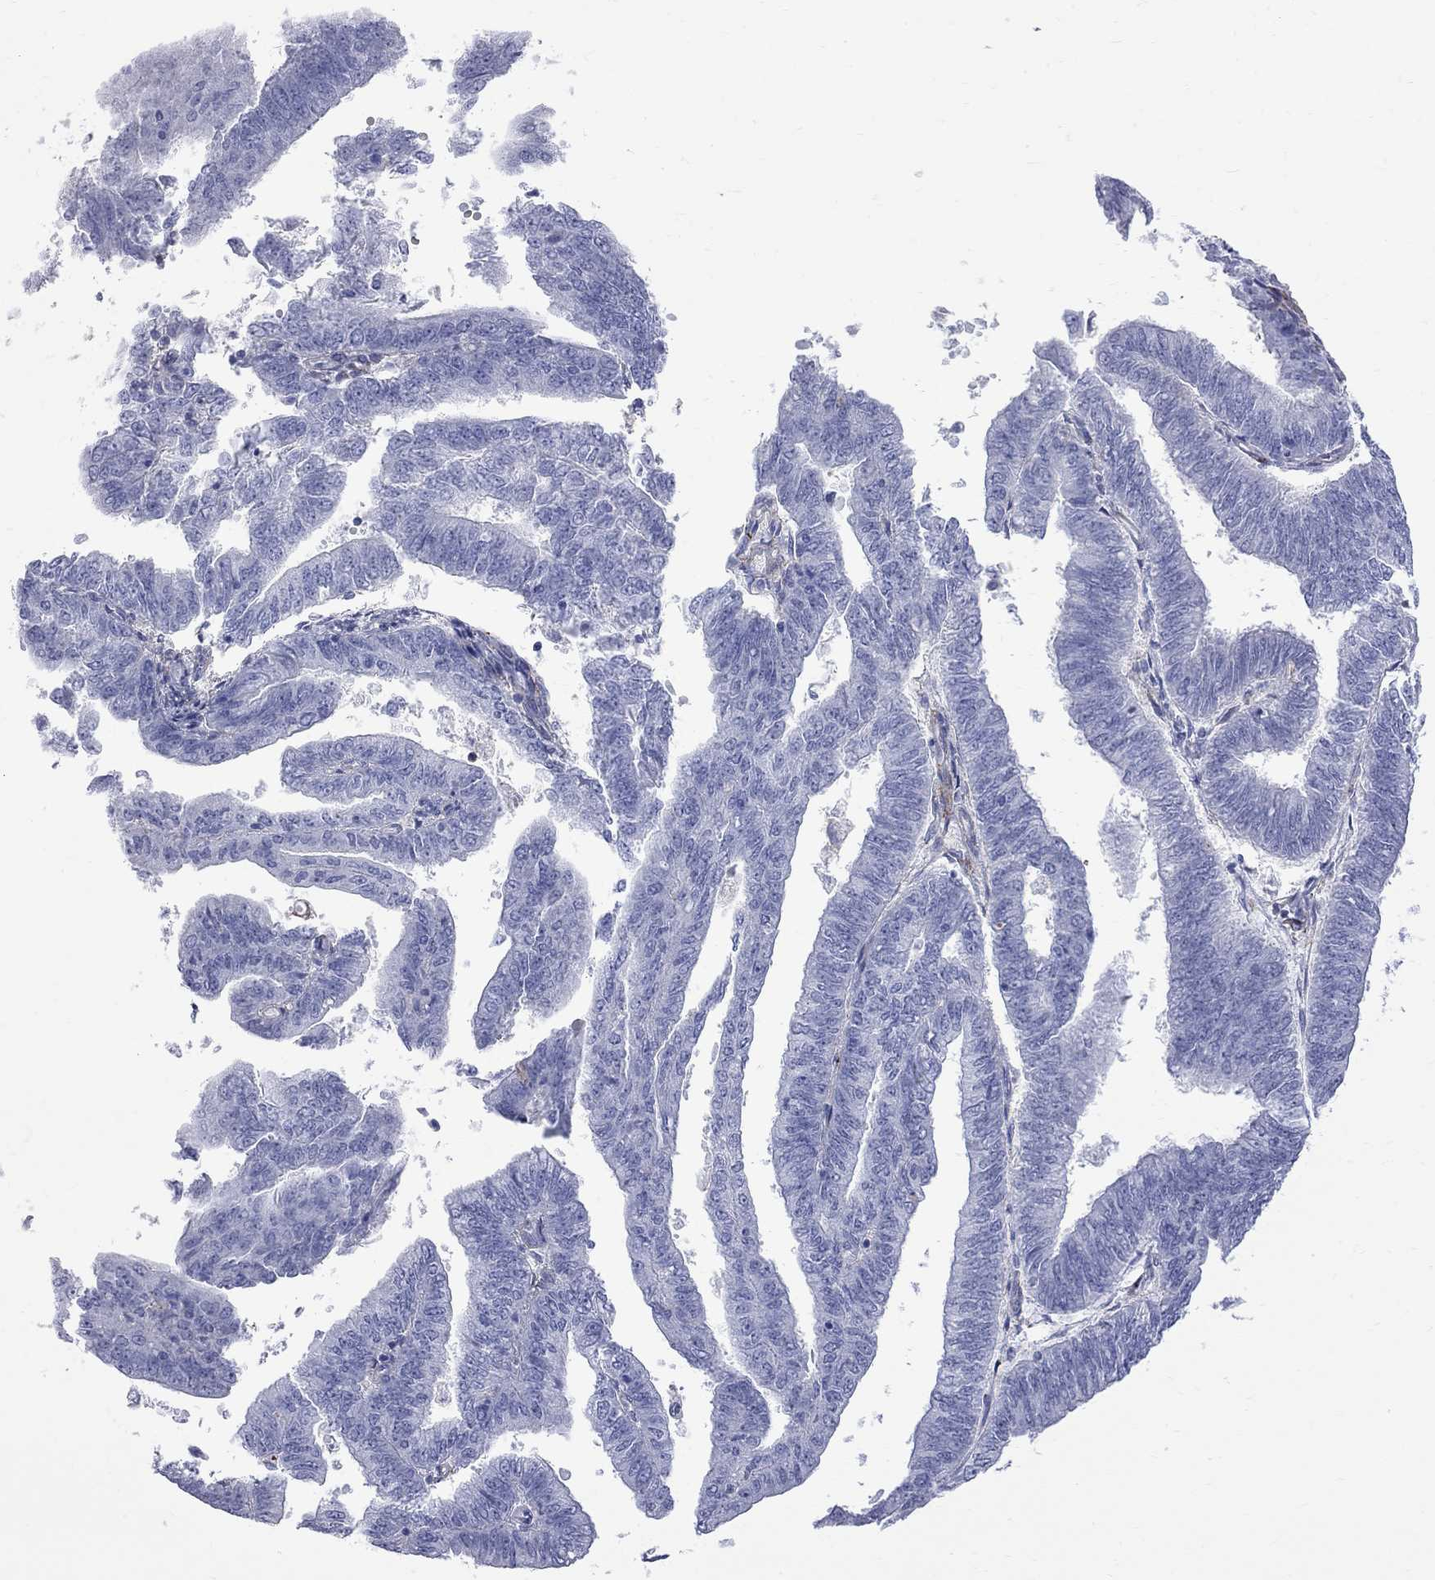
{"staining": {"intensity": "negative", "quantity": "none", "location": "none"}, "tissue": "endometrial cancer", "cell_type": "Tumor cells", "image_type": "cancer", "snomed": [{"axis": "morphology", "description": "Adenocarcinoma, NOS"}, {"axis": "topography", "description": "Endometrium"}], "caption": "Tumor cells are negative for brown protein staining in endometrial cancer (adenocarcinoma).", "gene": "S100A3", "patient": {"sex": "female", "age": 82}}